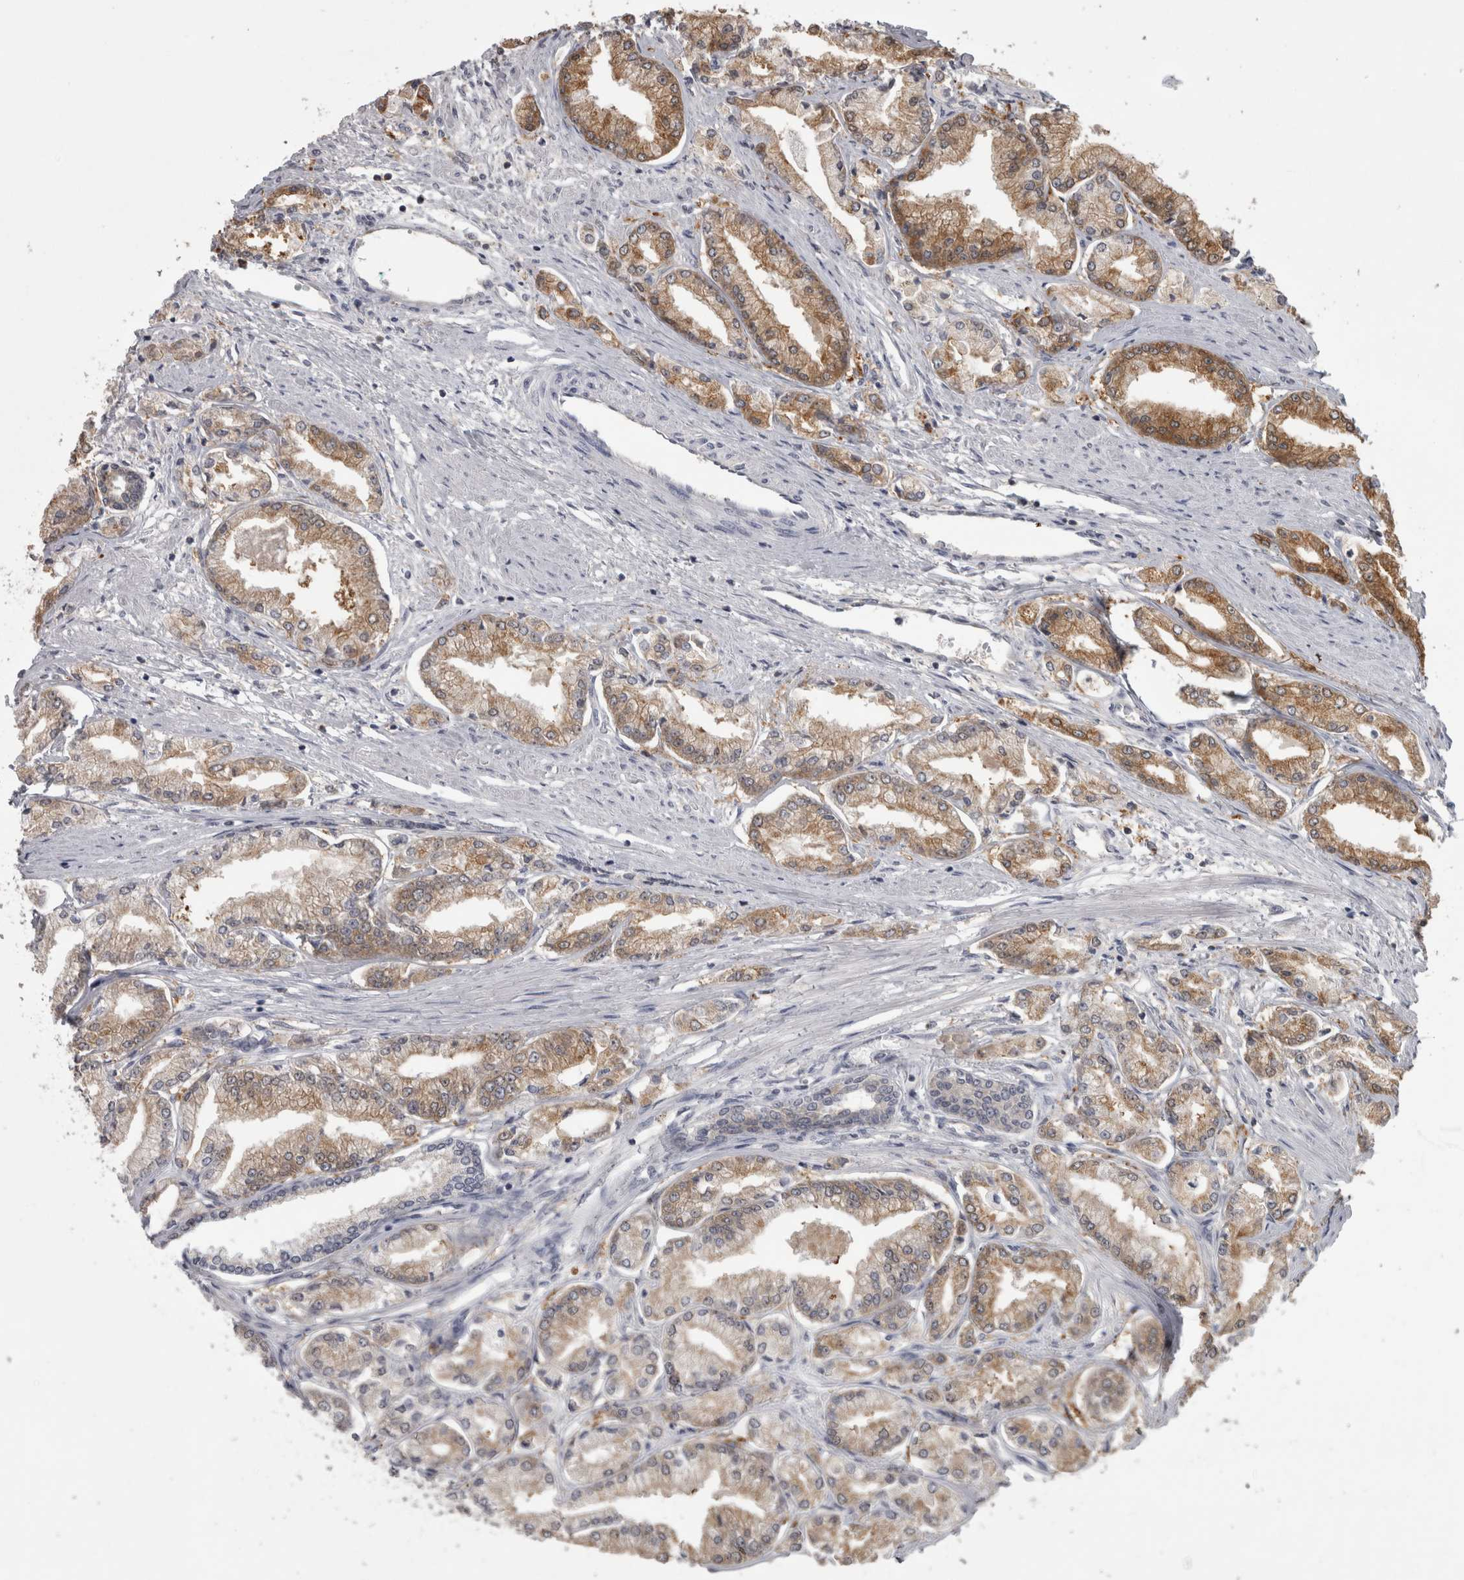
{"staining": {"intensity": "moderate", "quantity": ">75%", "location": "cytoplasmic/membranous"}, "tissue": "prostate cancer", "cell_type": "Tumor cells", "image_type": "cancer", "snomed": [{"axis": "morphology", "description": "Adenocarcinoma, Low grade"}, {"axis": "topography", "description": "Prostate"}], "caption": "The image displays a brown stain indicating the presence of a protein in the cytoplasmic/membranous of tumor cells in prostate cancer (low-grade adenocarcinoma).", "gene": "APRT", "patient": {"sex": "male", "age": 52}}